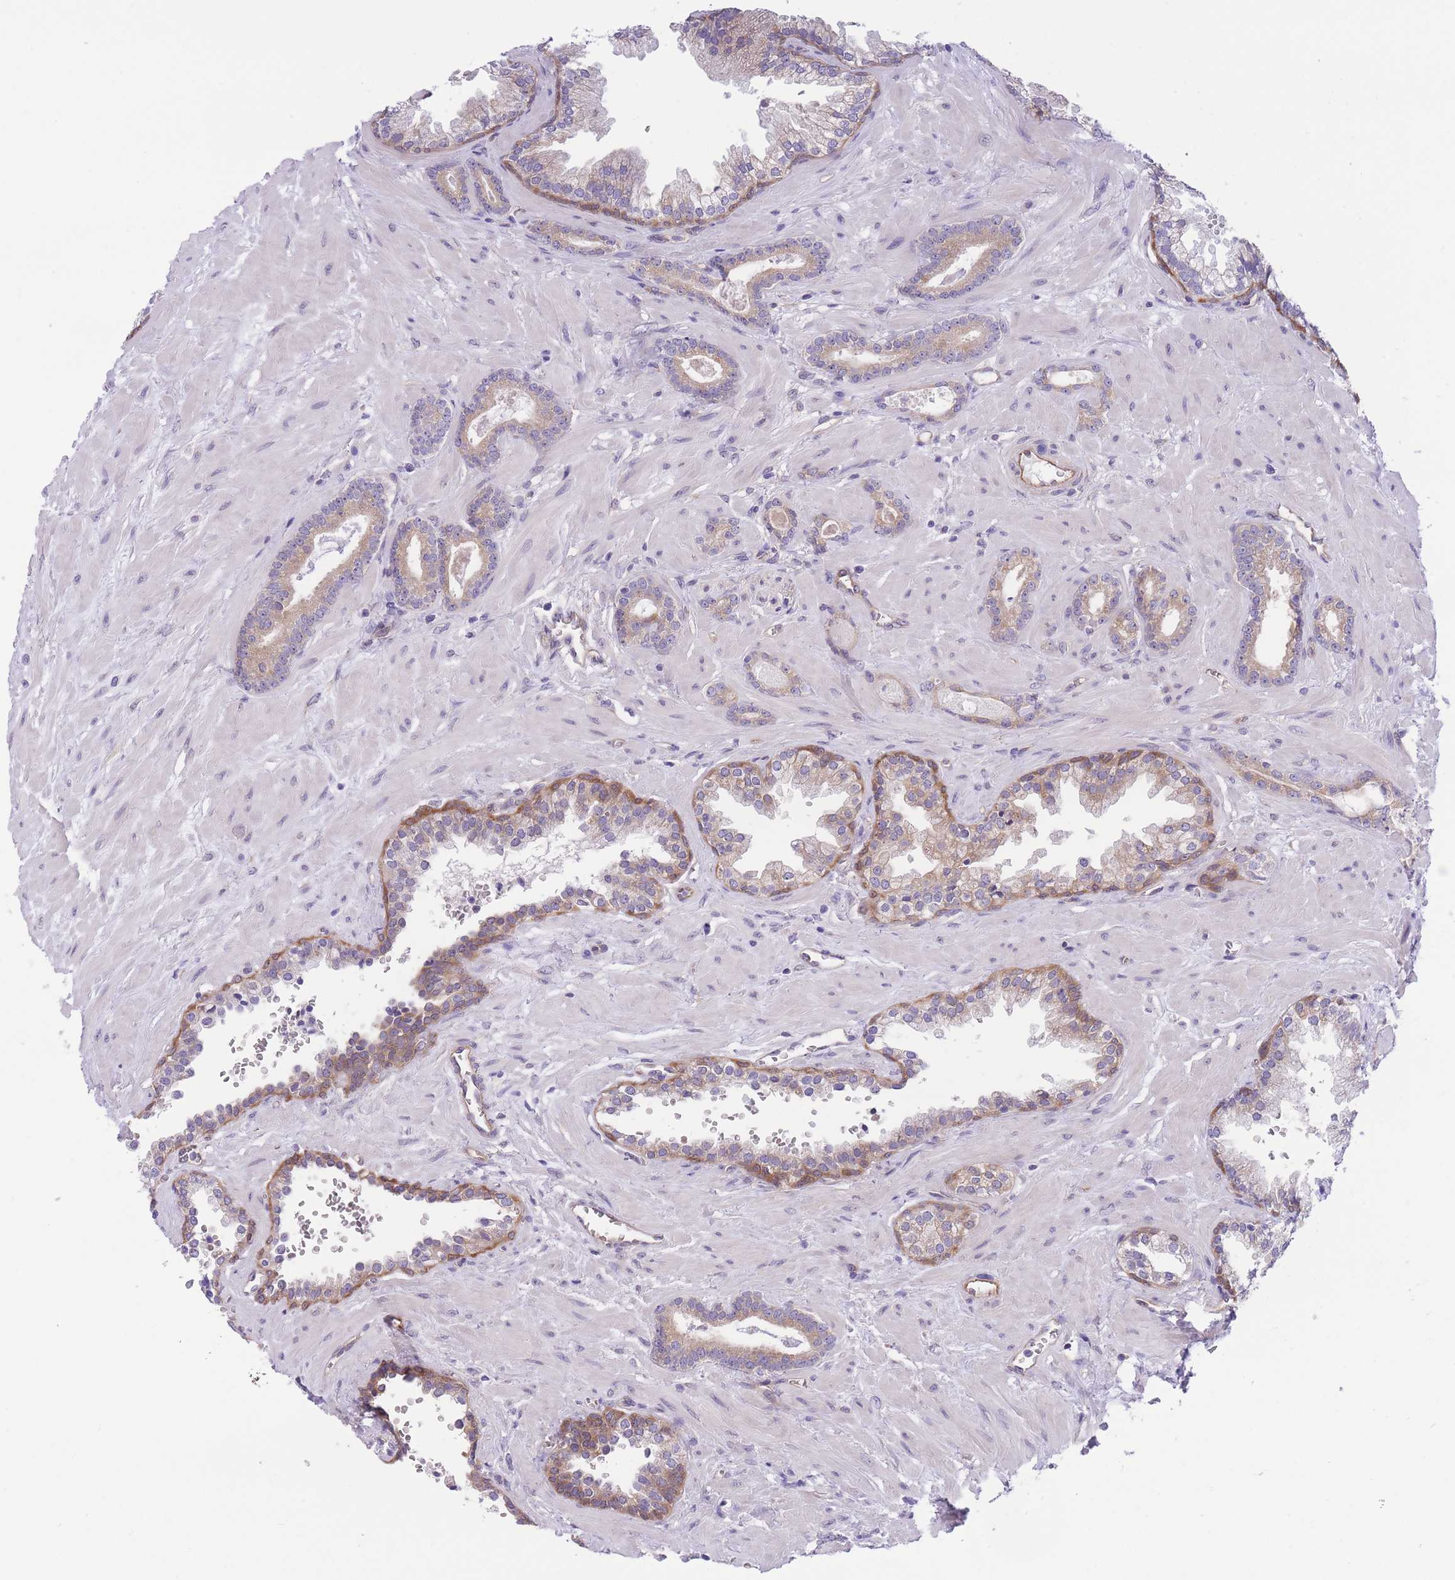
{"staining": {"intensity": "weak", "quantity": ">75%", "location": "cytoplasmic/membranous"}, "tissue": "prostate cancer", "cell_type": "Tumor cells", "image_type": "cancer", "snomed": [{"axis": "morphology", "description": "Adenocarcinoma, Low grade"}, {"axis": "topography", "description": "Prostate"}], "caption": "Tumor cells reveal weak cytoplasmic/membranous expression in approximately >75% of cells in prostate cancer. Immunohistochemistry stains the protein of interest in brown and the nuclei are stained blue.", "gene": "WWOX", "patient": {"sex": "male", "age": 60}}